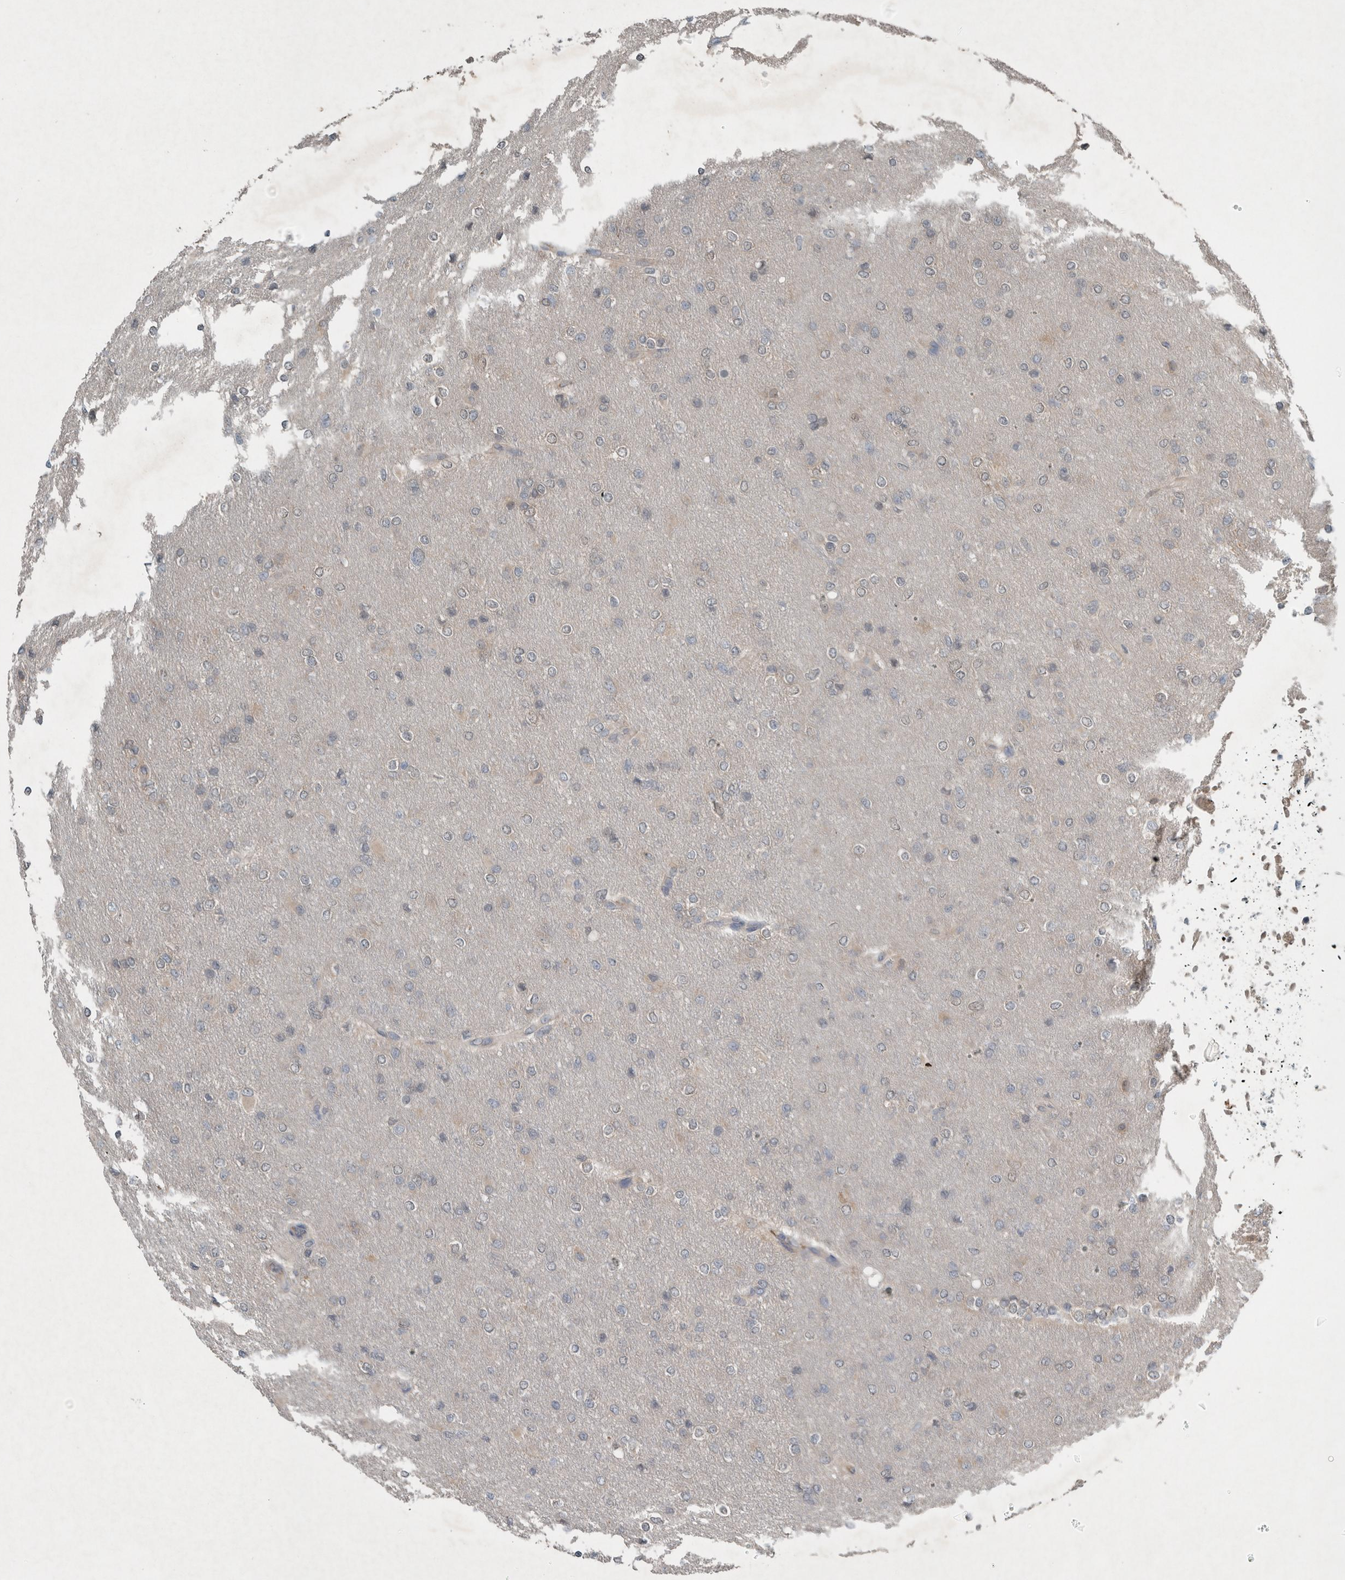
{"staining": {"intensity": "weak", "quantity": "<25%", "location": "cytoplasmic/membranous,nuclear"}, "tissue": "glioma", "cell_type": "Tumor cells", "image_type": "cancer", "snomed": [{"axis": "morphology", "description": "Glioma, malignant, High grade"}, {"axis": "topography", "description": "Cerebral cortex"}], "caption": "High magnification brightfield microscopy of glioma stained with DAB (3,3'-diaminobenzidine) (brown) and counterstained with hematoxylin (blue): tumor cells show no significant expression.", "gene": "RALGDS", "patient": {"sex": "female", "age": 36}}